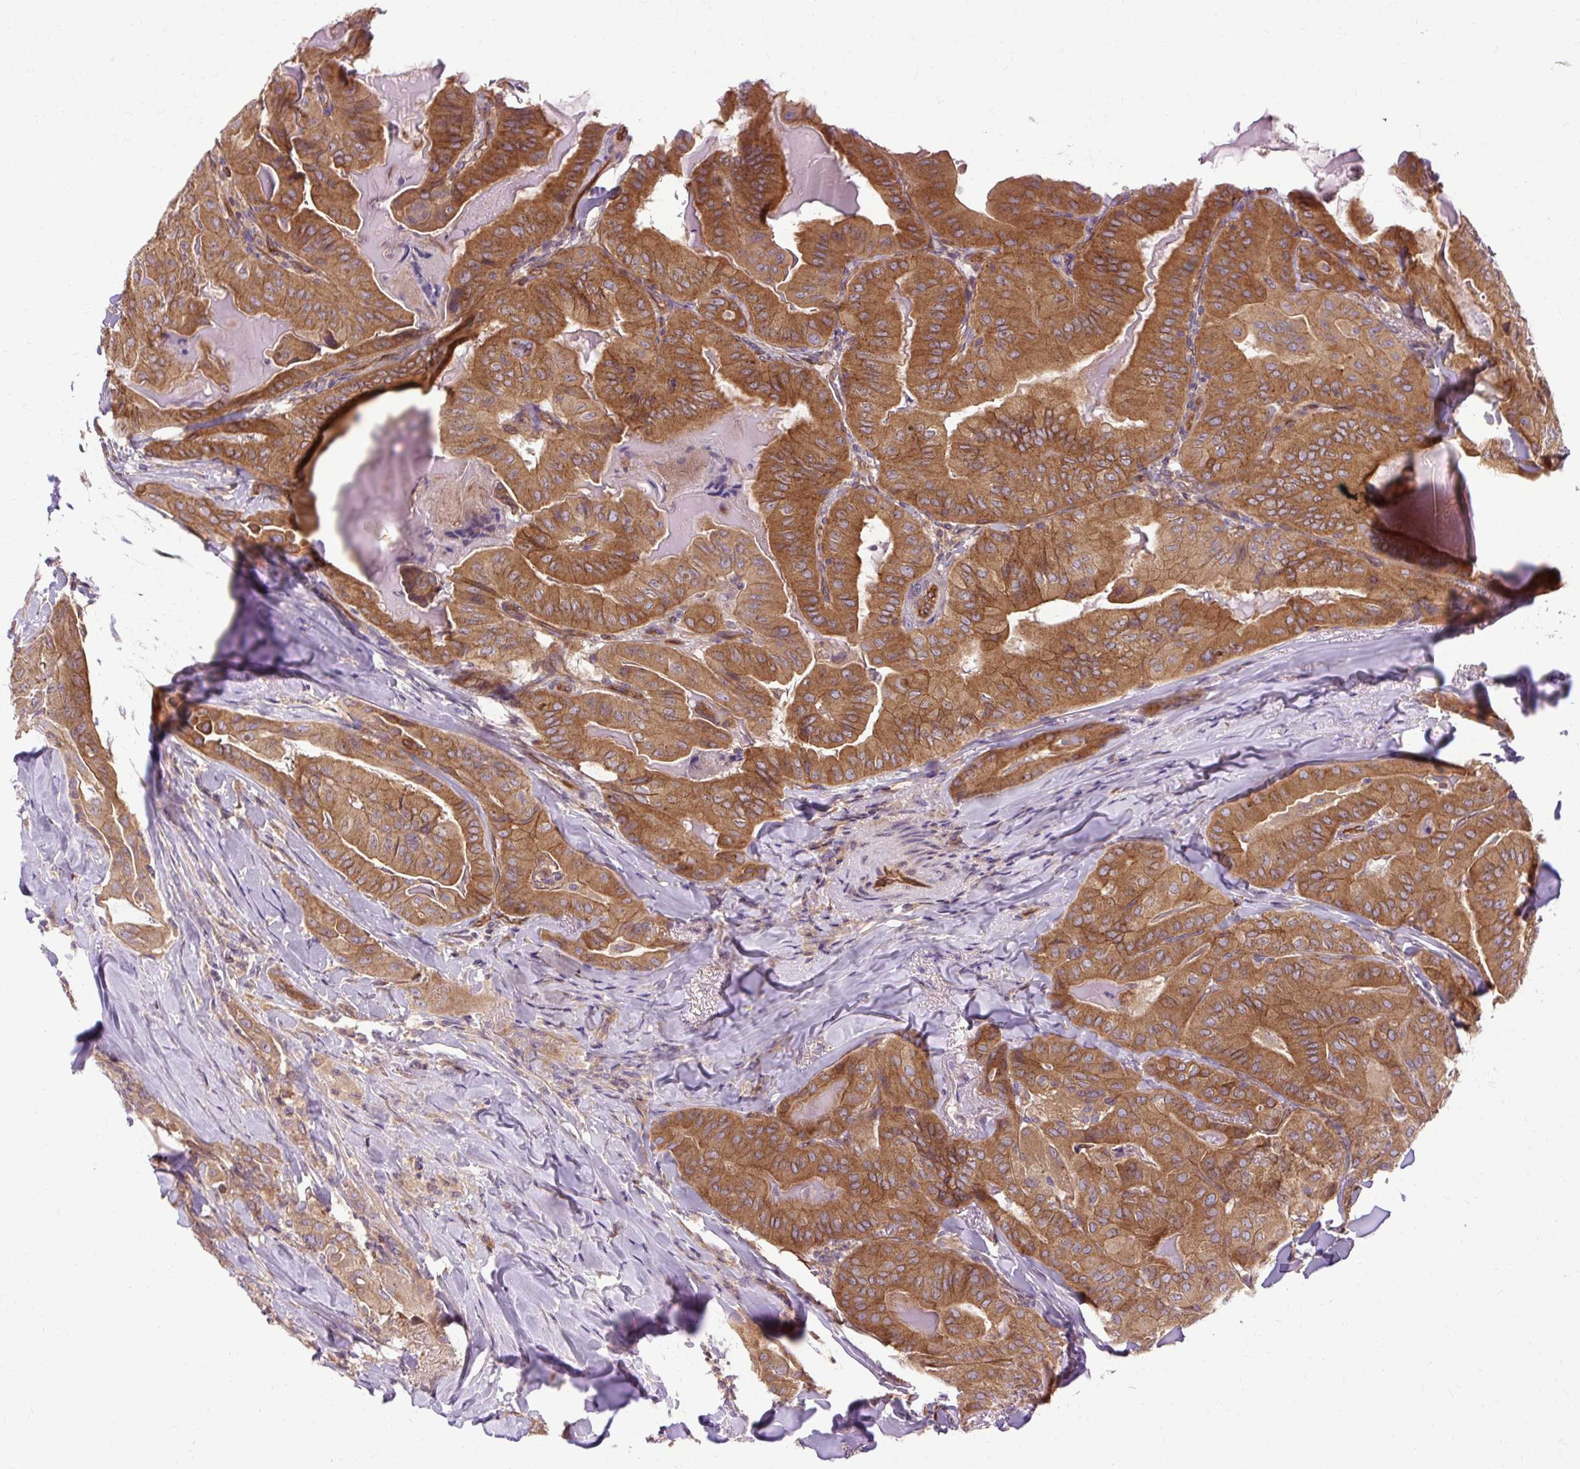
{"staining": {"intensity": "strong", "quantity": ">75%", "location": "cytoplasmic/membranous"}, "tissue": "thyroid cancer", "cell_type": "Tumor cells", "image_type": "cancer", "snomed": [{"axis": "morphology", "description": "Papillary adenocarcinoma, NOS"}, {"axis": "topography", "description": "Thyroid gland"}], "caption": "Immunohistochemical staining of papillary adenocarcinoma (thyroid) shows high levels of strong cytoplasmic/membranous protein positivity in approximately >75% of tumor cells. (Brightfield microscopy of DAB IHC at high magnification).", "gene": "CCDC93", "patient": {"sex": "female", "age": 68}}